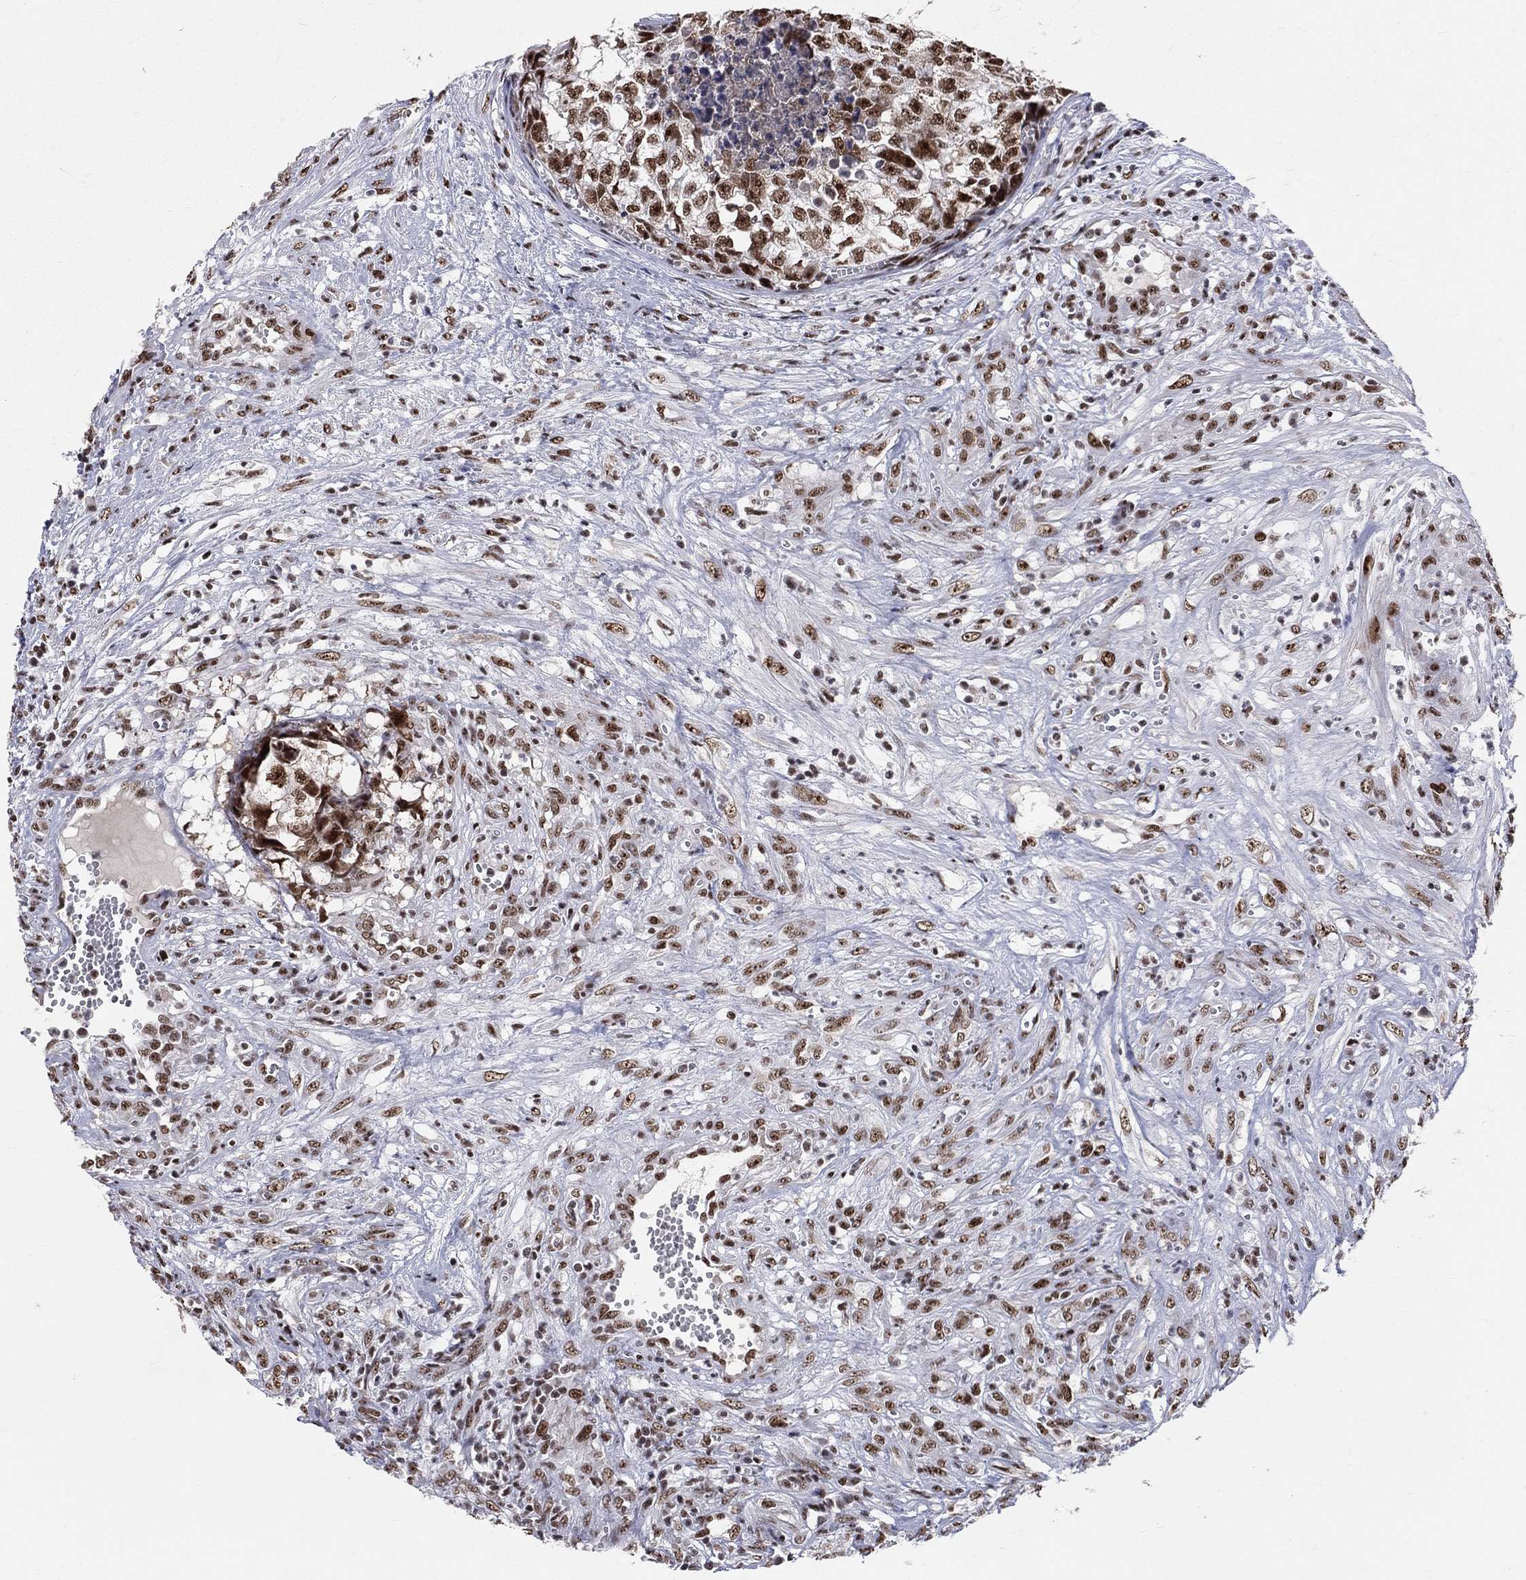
{"staining": {"intensity": "strong", "quantity": ">75%", "location": "nuclear"}, "tissue": "testis cancer", "cell_type": "Tumor cells", "image_type": "cancer", "snomed": [{"axis": "morphology", "description": "Seminoma, NOS"}, {"axis": "morphology", "description": "Carcinoma, Embryonal, NOS"}, {"axis": "topography", "description": "Testis"}], "caption": "A high-resolution histopathology image shows immunohistochemistry staining of testis embryonal carcinoma, which exhibits strong nuclear staining in approximately >75% of tumor cells. Using DAB (3,3'-diaminobenzidine) (brown) and hematoxylin (blue) stains, captured at high magnification using brightfield microscopy.", "gene": "CDK7", "patient": {"sex": "male", "age": 22}}